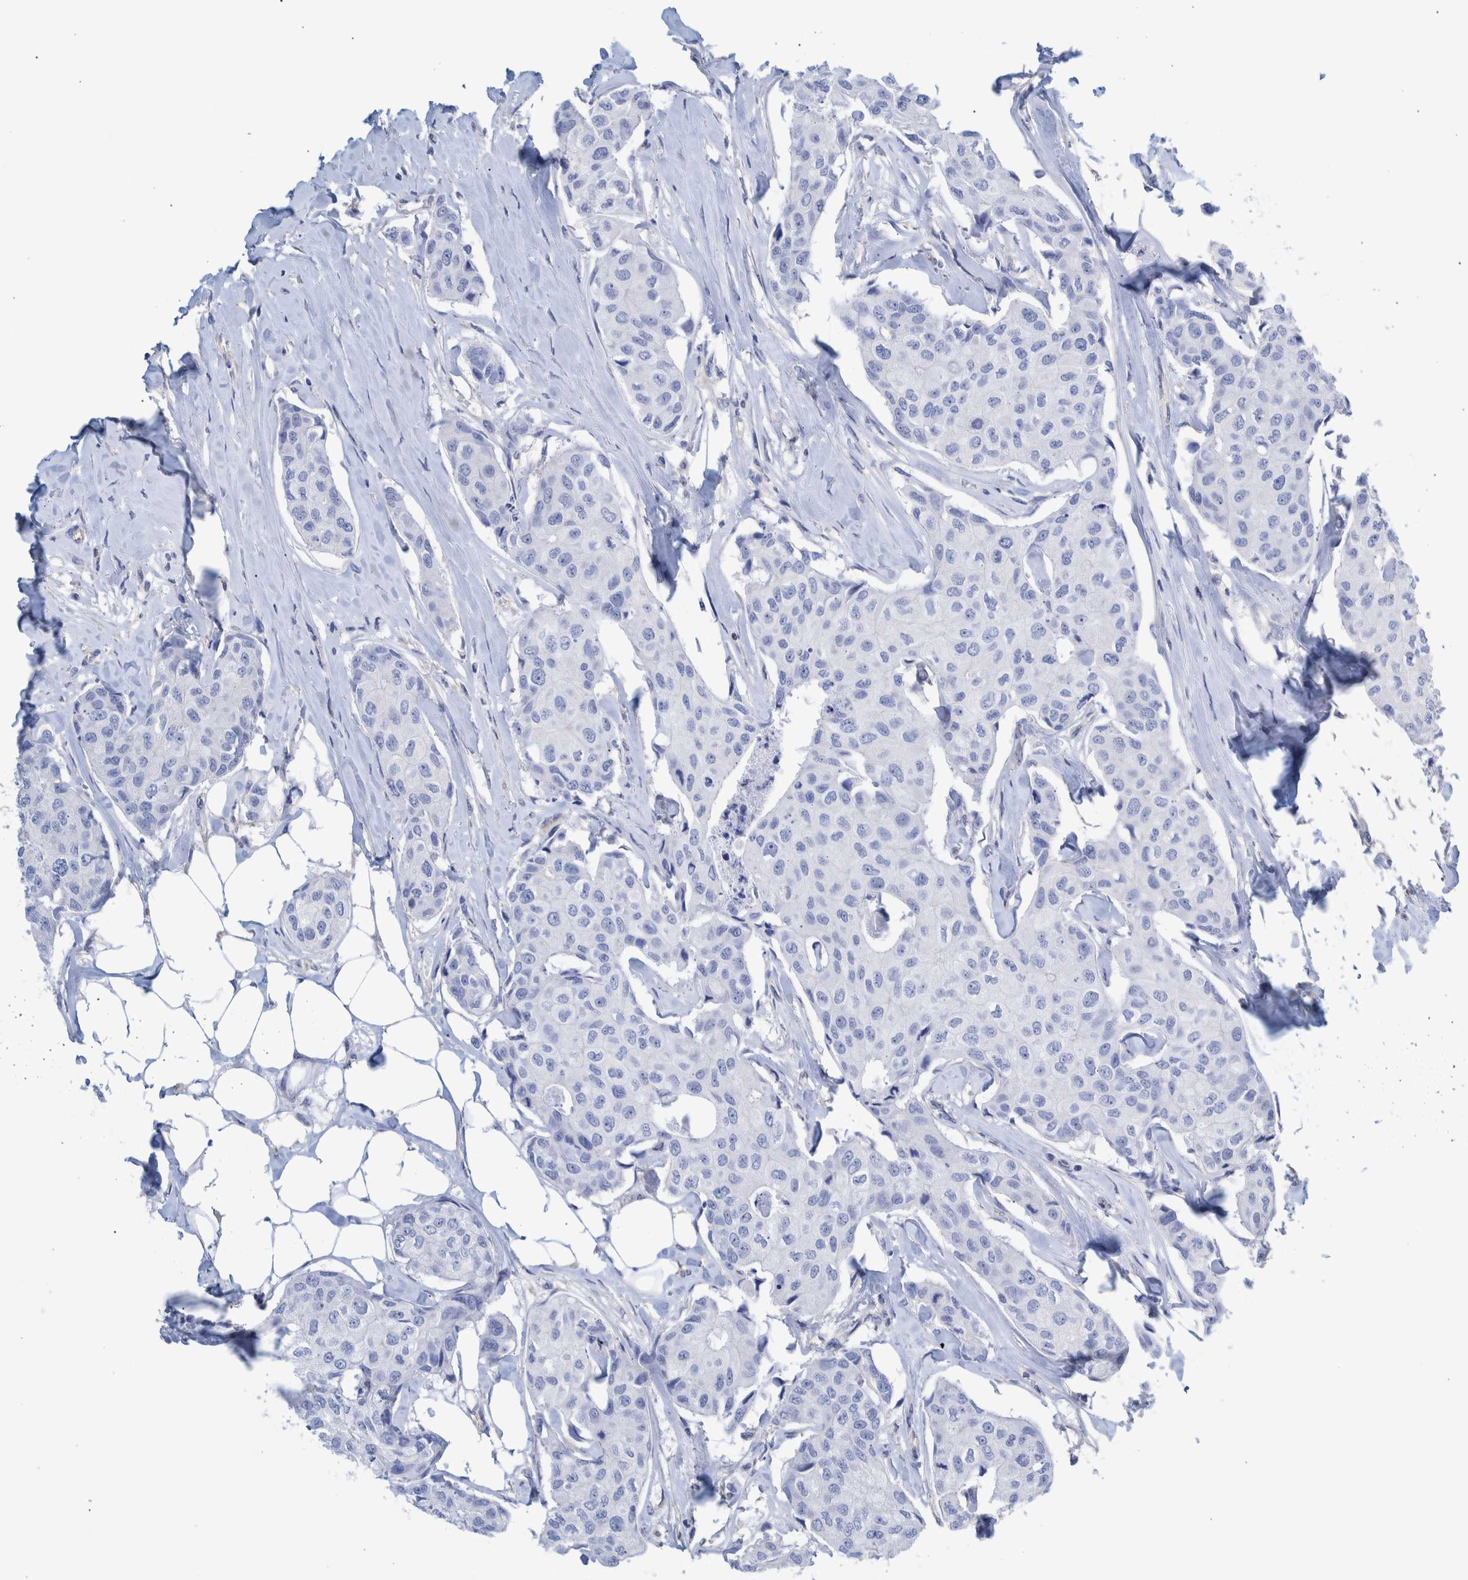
{"staining": {"intensity": "negative", "quantity": "none", "location": "none"}, "tissue": "breast cancer", "cell_type": "Tumor cells", "image_type": "cancer", "snomed": [{"axis": "morphology", "description": "Duct carcinoma"}, {"axis": "topography", "description": "Breast"}], "caption": "Breast cancer stained for a protein using IHC displays no positivity tumor cells.", "gene": "PPP3CC", "patient": {"sex": "female", "age": 80}}